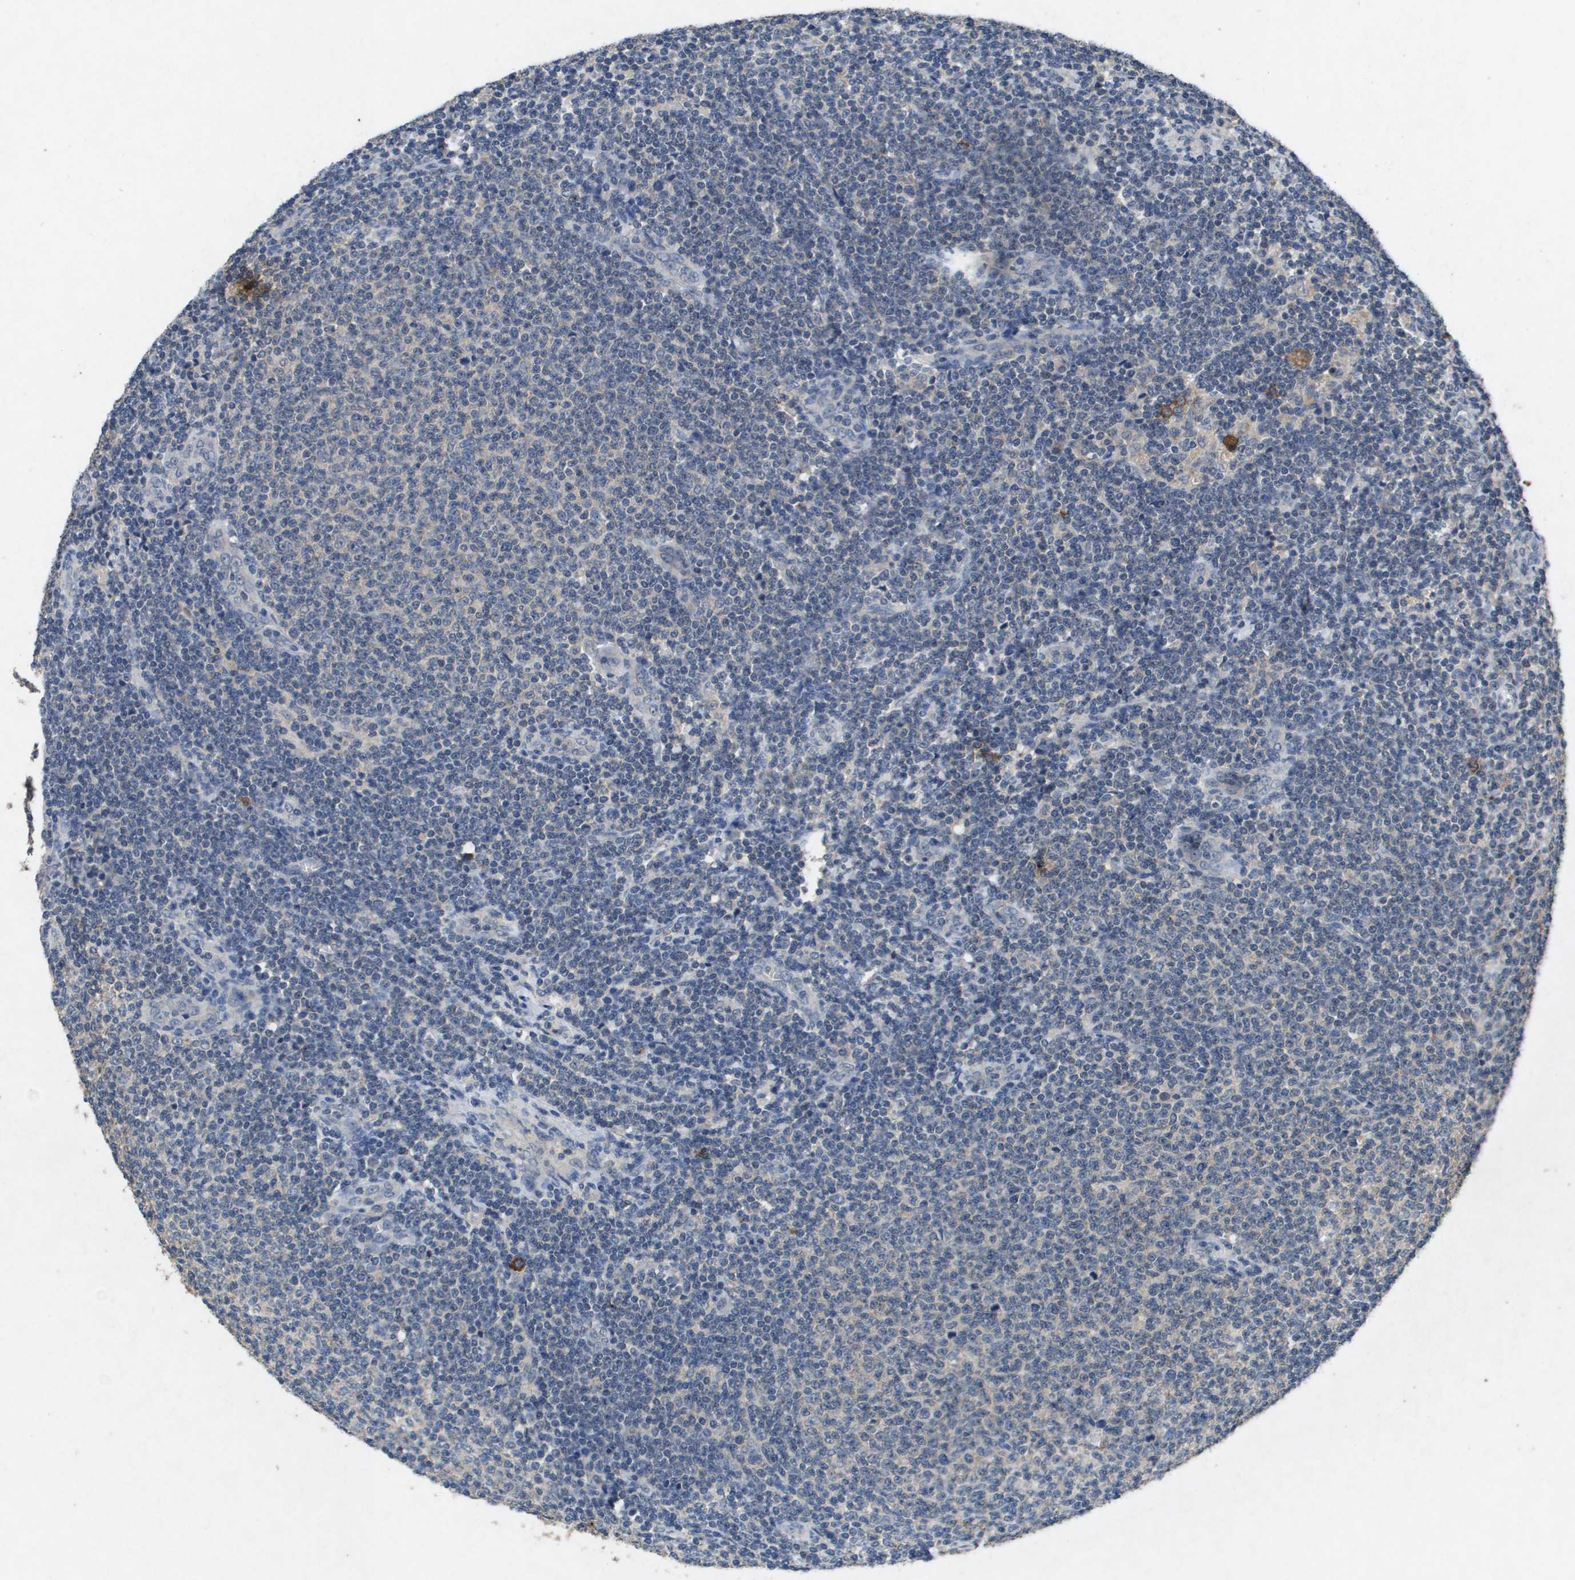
{"staining": {"intensity": "negative", "quantity": "none", "location": "none"}, "tissue": "lymphoma", "cell_type": "Tumor cells", "image_type": "cancer", "snomed": [{"axis": "morphology", "description": "Malignant lymphoma, non-Hodgkin's type, Low grade"}, {"axis": "topography", "description": "Lymph node"}], "caption": "DAB (3,3'-diaminobenzidine) immunohistochemical staining of human lymphoma shows no significant positivity in tumor cells.", "gene": "PROC", "patient": {"sex": "male", "age": 66}}